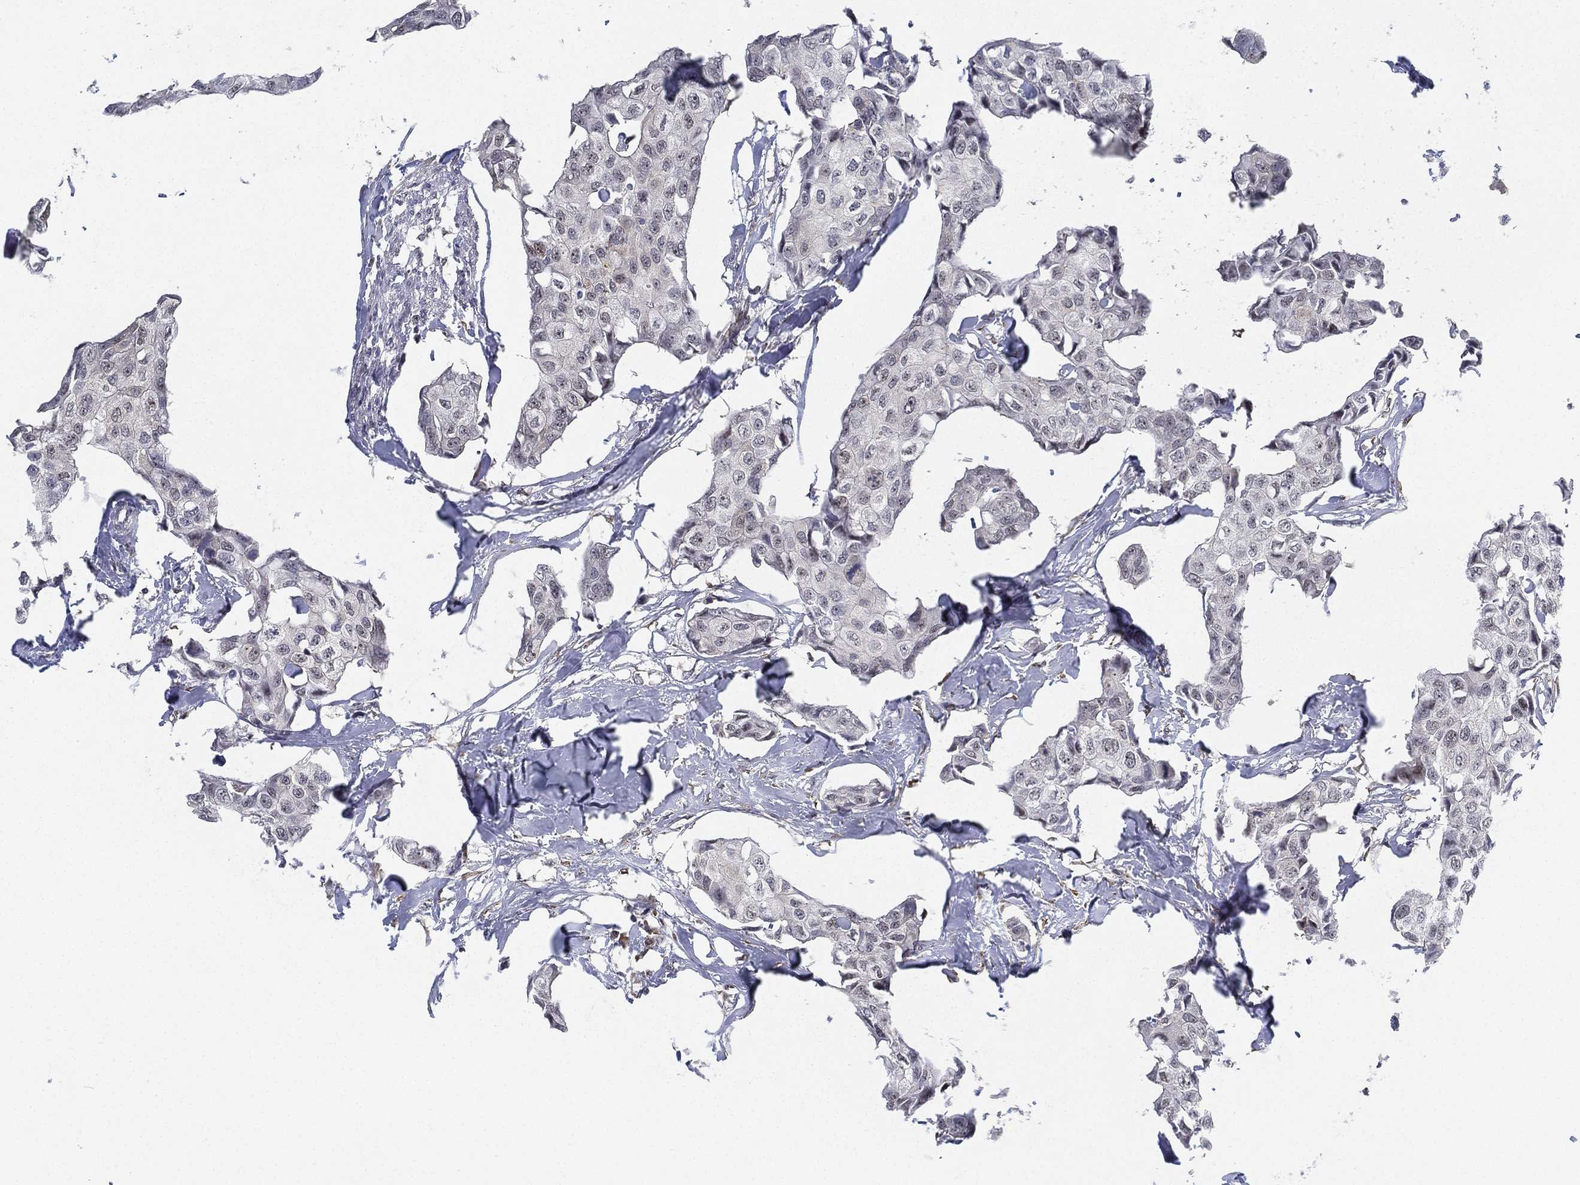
{"staining": {"intensity": "negative", "quantity": "none", "location": "none"}, "tissue": "breast cancer", "cell_type": "Tumor cells", "image_type": "cancer", "snomed": [{"axis": "morphology", "description": "Duct carcinoma"}, {"axis": "topography", "description": "Breast"}], "caption": "DAB (3,3'-diaminobenzidine) immunohistochemical staining of human breast cancer shows no significant expression in tumor cells.", "gene": "PPP1R16B", "patient": {"sex": "female", "age": 80}}